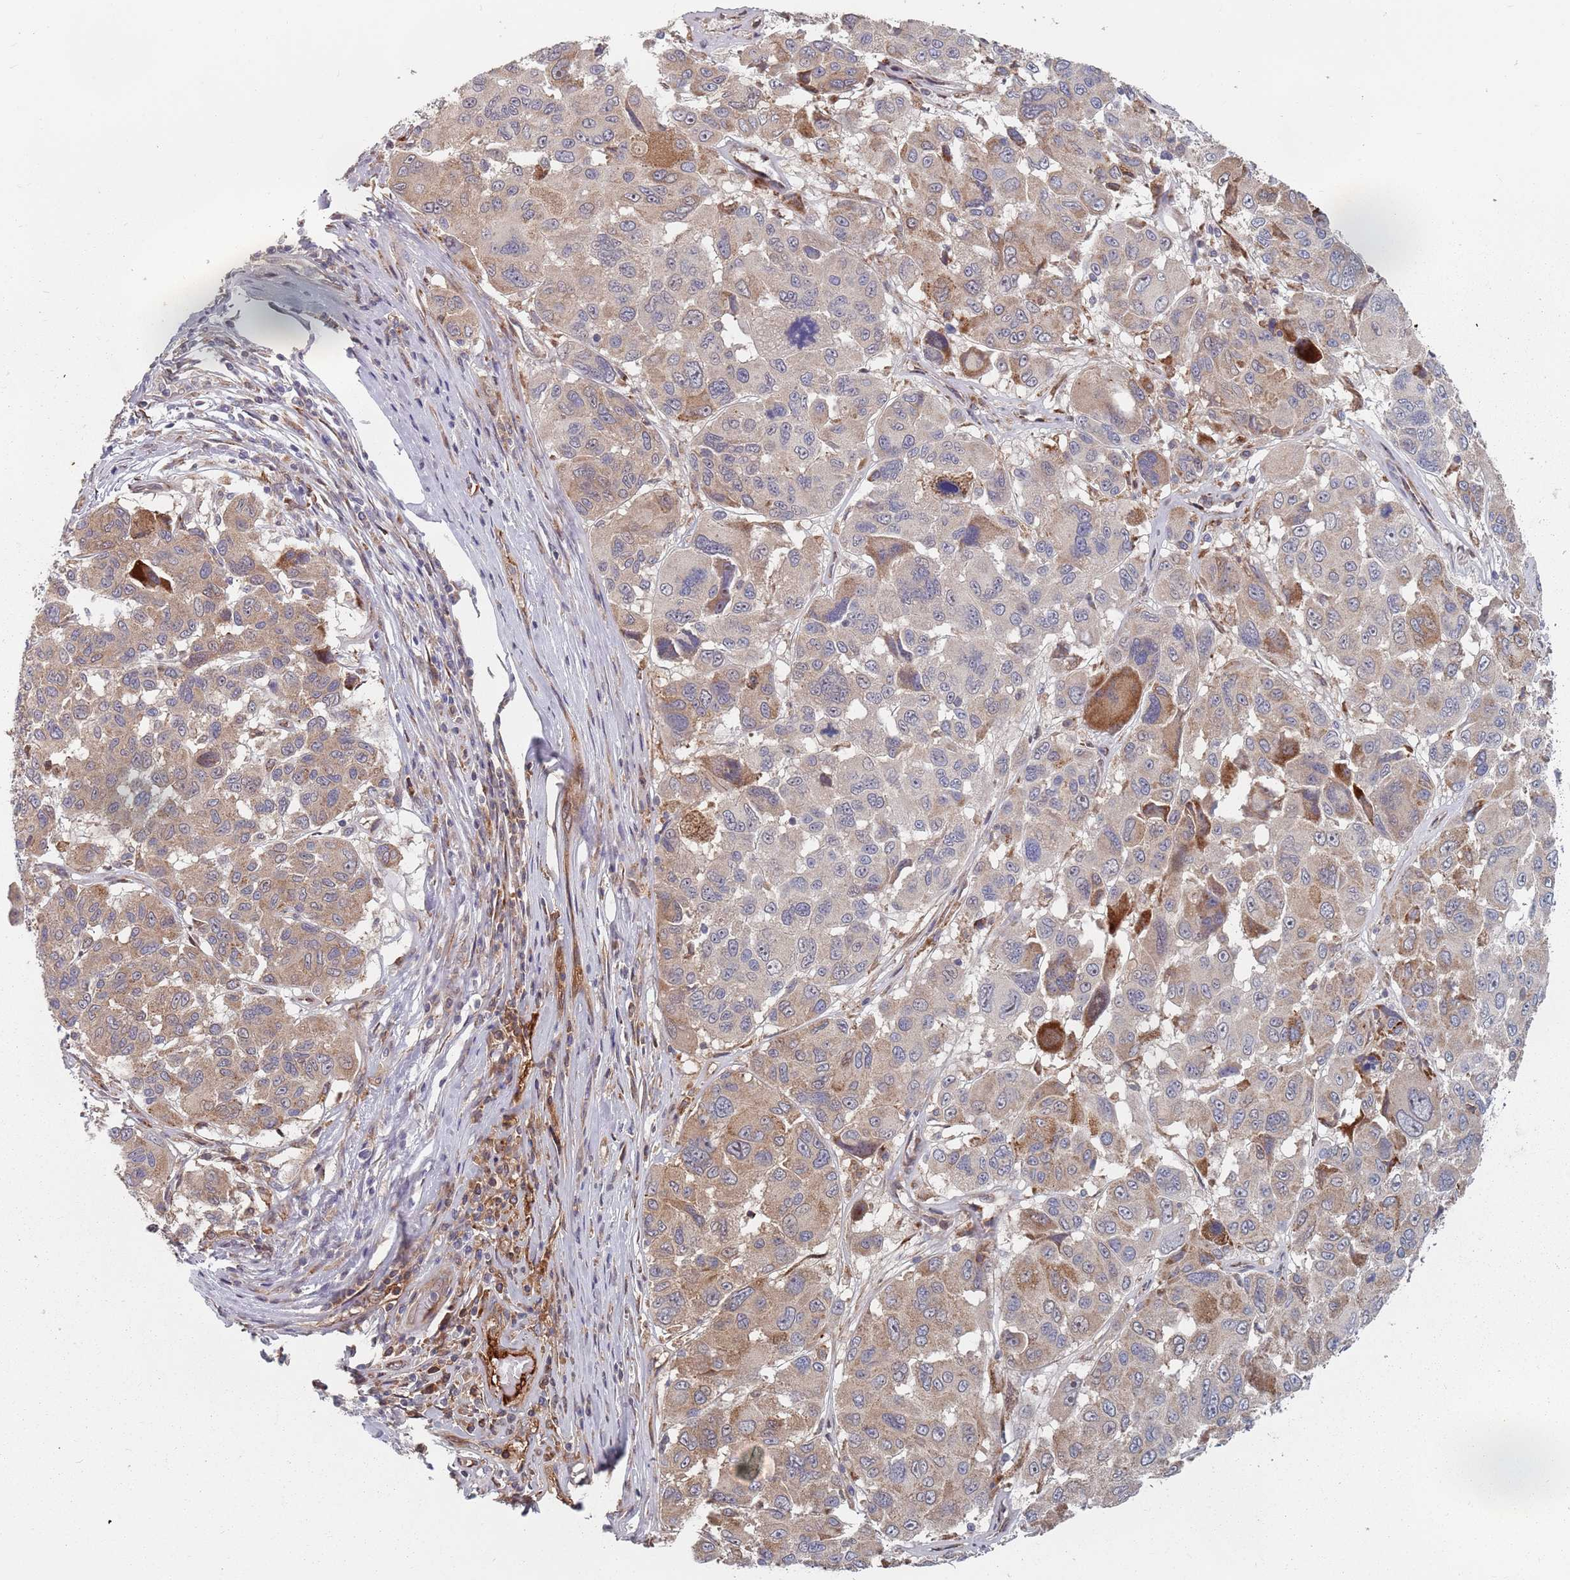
{"staining": {"intensity": "moderate", "quantity": "25%-75%", "location": "cytoplasmic/membranous"}, "tissue": "melanoma", "cell_type": "Tumor cells", "image_type": "cancer", "snomed": [{"axis": "morphology", "description": "Malignant melanoma, NOS"}, {"axis": "topography", "description": "Skin"}], "caption": "About 25%-75% of tumor cells in melanoma demonstrate moderate cytoplasmic/membranous protein staining as visualized by brown immunohistochemical staining.", "gene": "ADAL", "patient": {"sex": "female", "age": 66}}